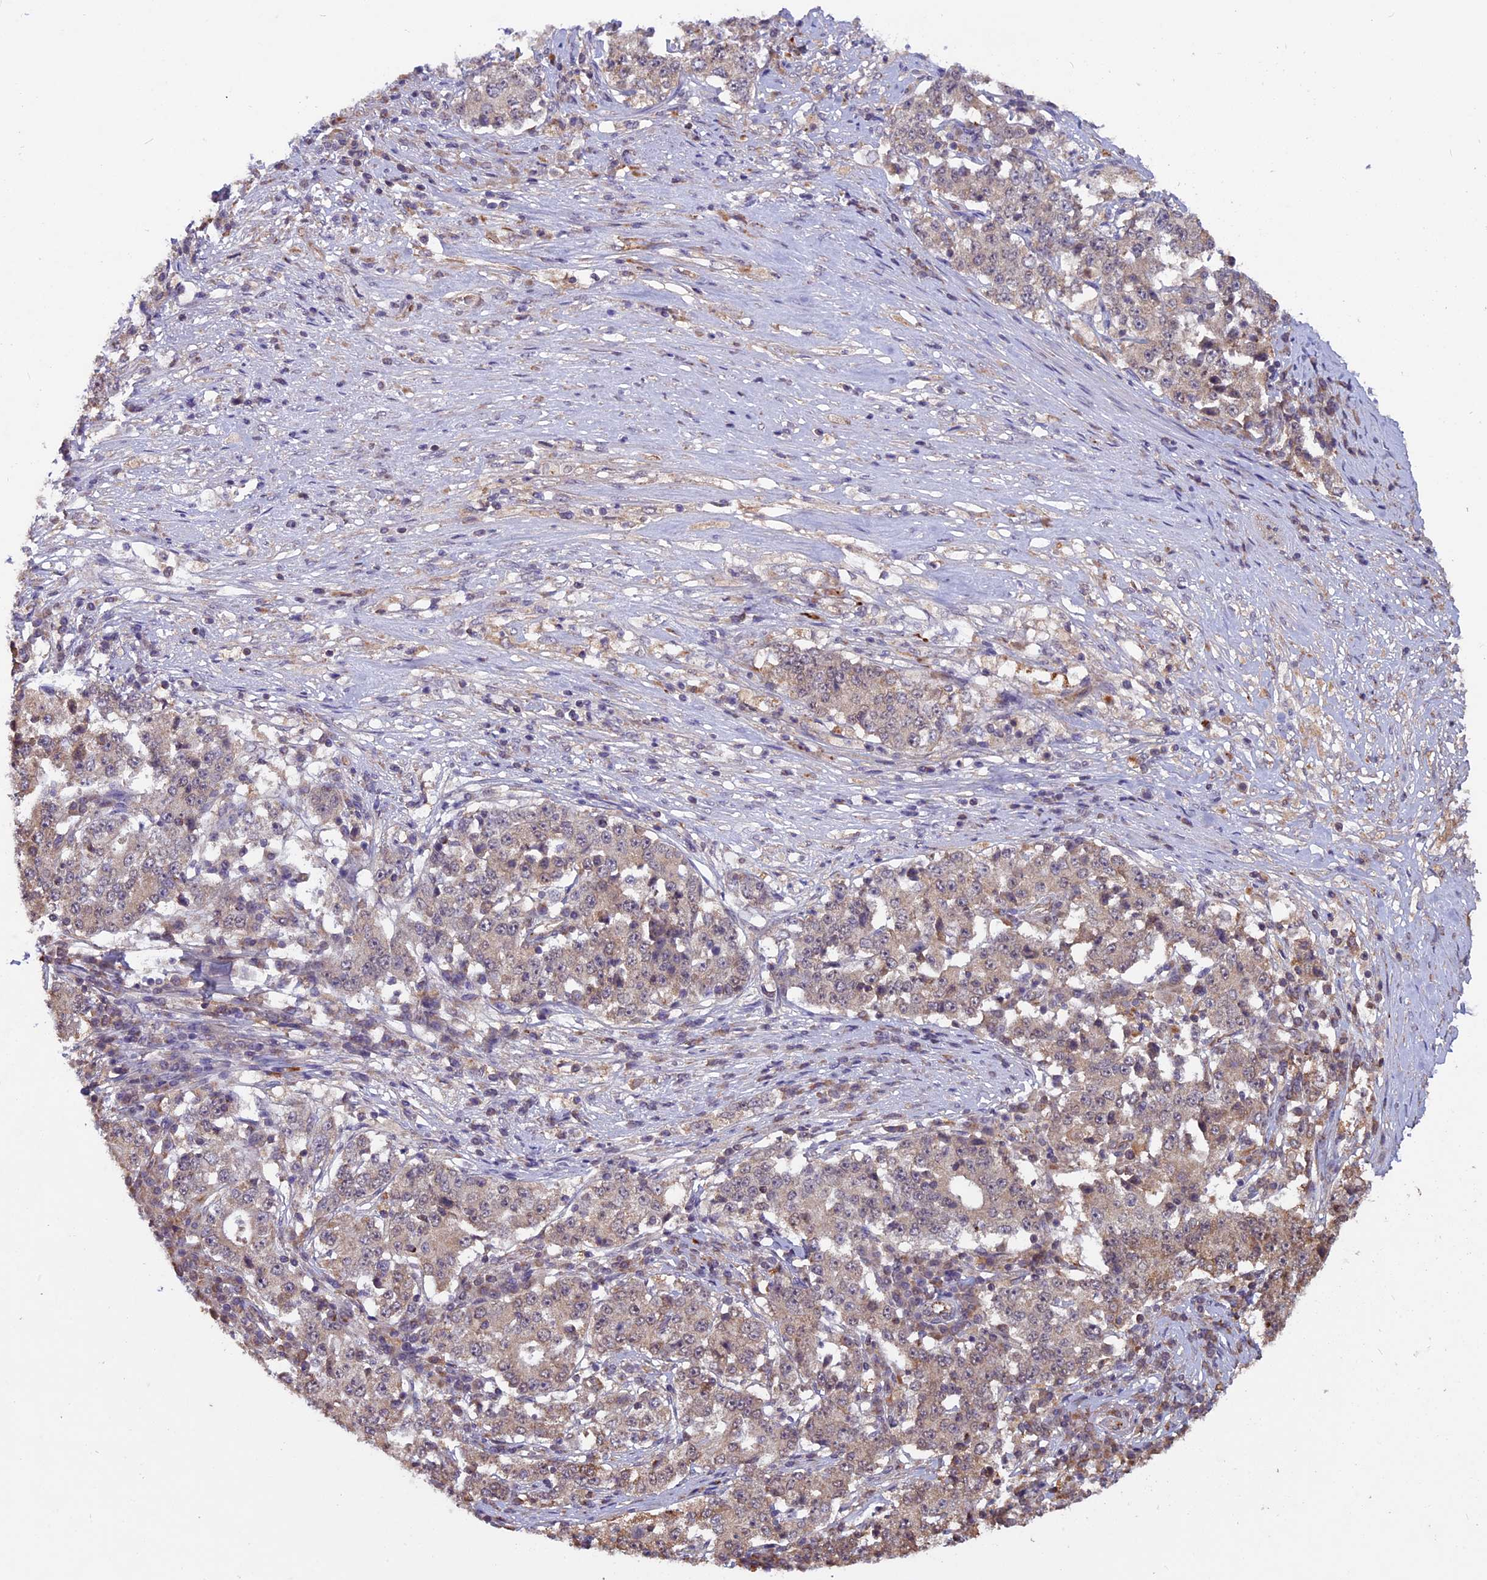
{"staining": {"intensity": "weak", "quantity": "25%-75%", "location": "cytoplasmic/membranous"}, "tissue": "stomach cancer", "cell_type": "Tumor cells", "image_type": "cancer", "snomed": [{"axis": "morphology", "description": "Adenocarcinoma, NOS"}, {"axis": "topography", "description": "Stomach"}], "caption": "Immunohistochemical staining of adenocarcinoma (stomach) demonstrates low levels of weak cytoplasmic/membranous positivity in about 25%-75% of tumor cells.", "gene": "C3orf70", "patient": {"sex": "male", "age": 59}}